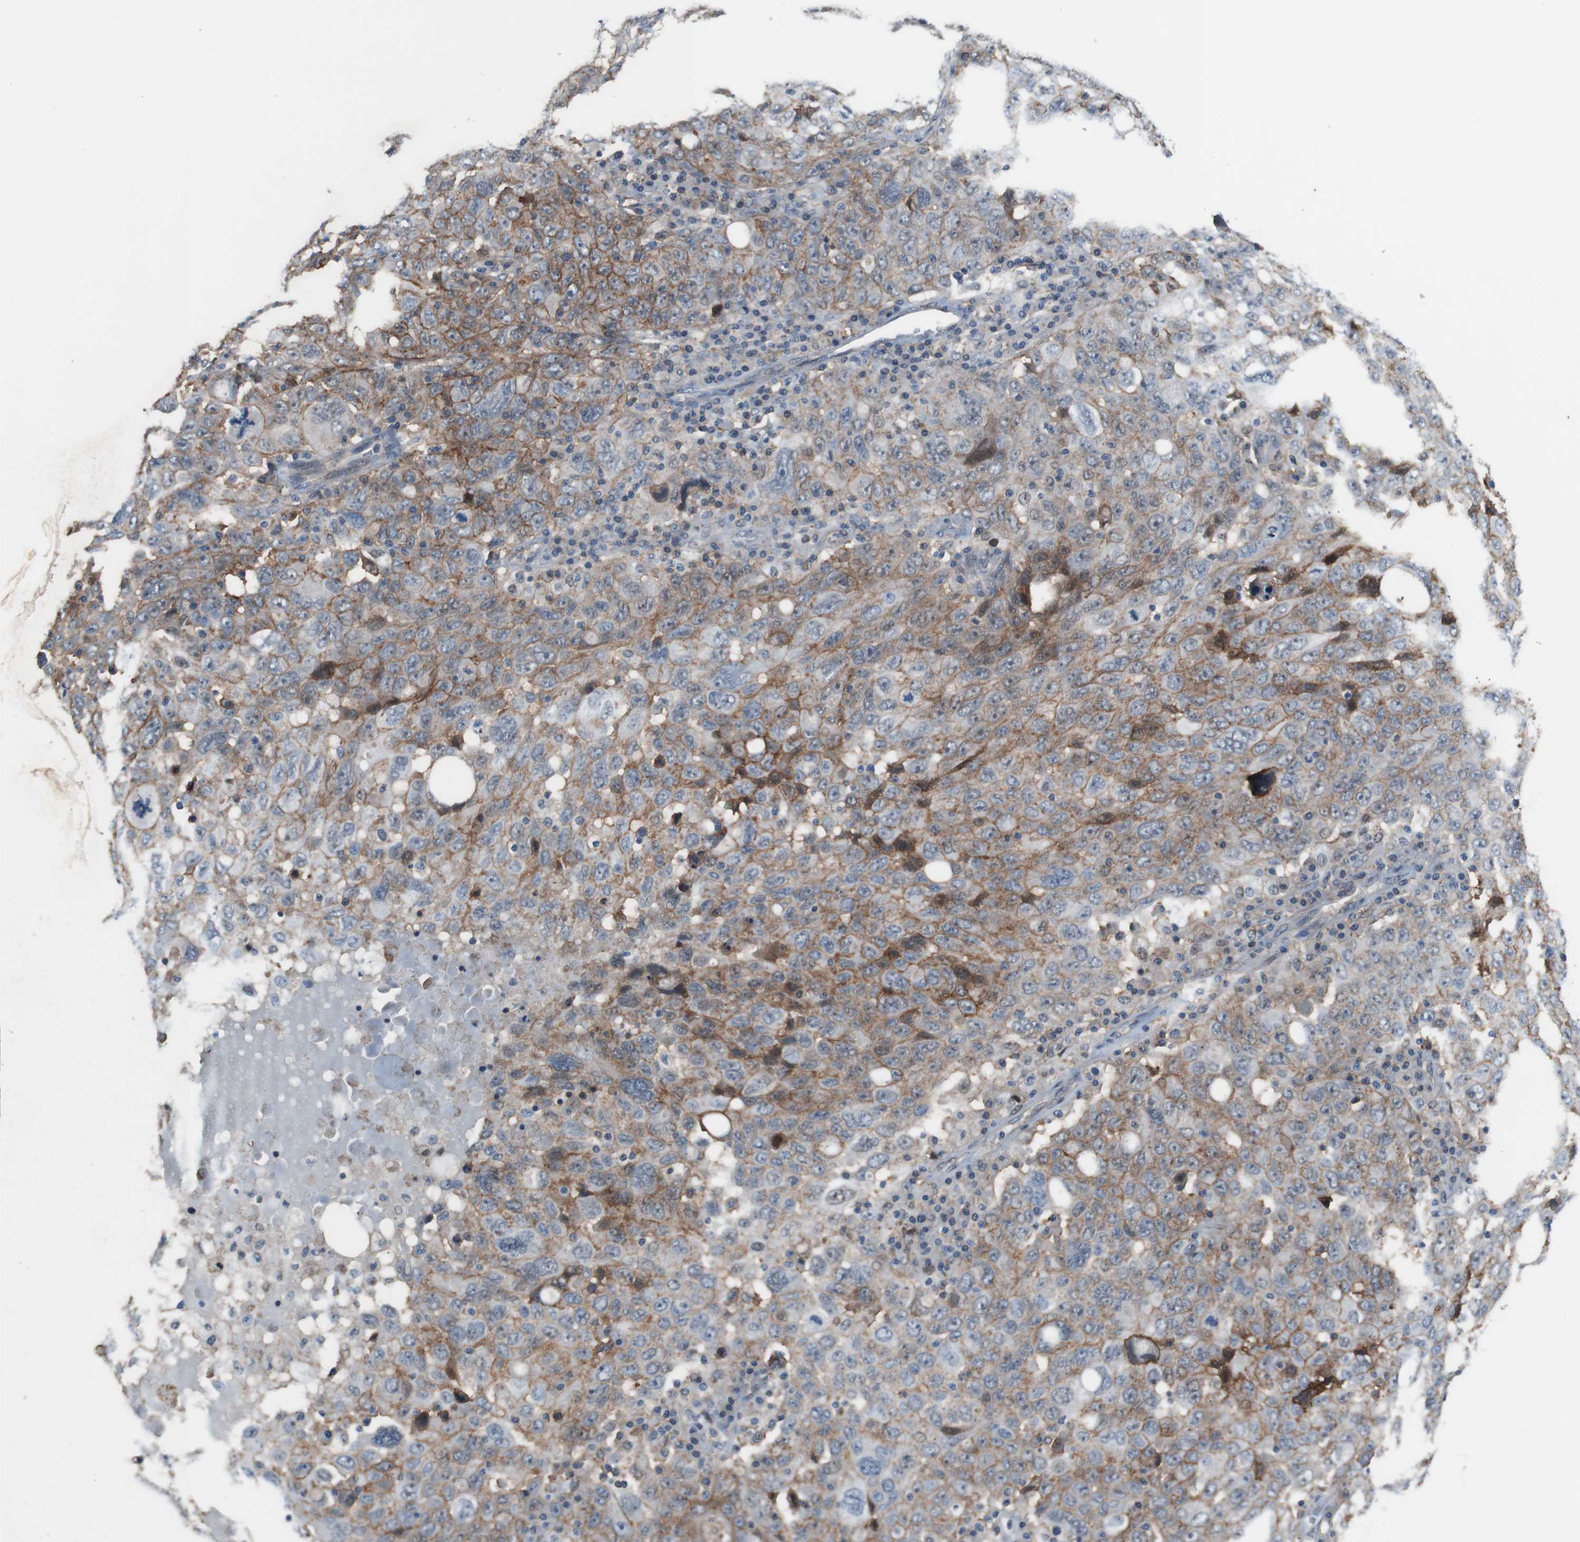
{"staining": {"intensity": "moderate", "quantity": "25%-75%", "location": "cytoplasmic/membranous"}, "tissue": "ovarian cancer", "cell_type": "Tumor cells", "image_type": "cancer", "snomed": [{"axis": "morphology", "description": "Carcinoma, endometroid"}, {"axis": "topography", "description": "Ovary"}], "caption": "Immunohistochemistry (IHC) (DAB) staining of ovarian endometroid carcinoma displays moderate cytoplasmic/membranous protein positivity in about 25%-75% of tumor cells.", "gene": "ATP2B1", "patient": {"sex": "female", "age": 62}}